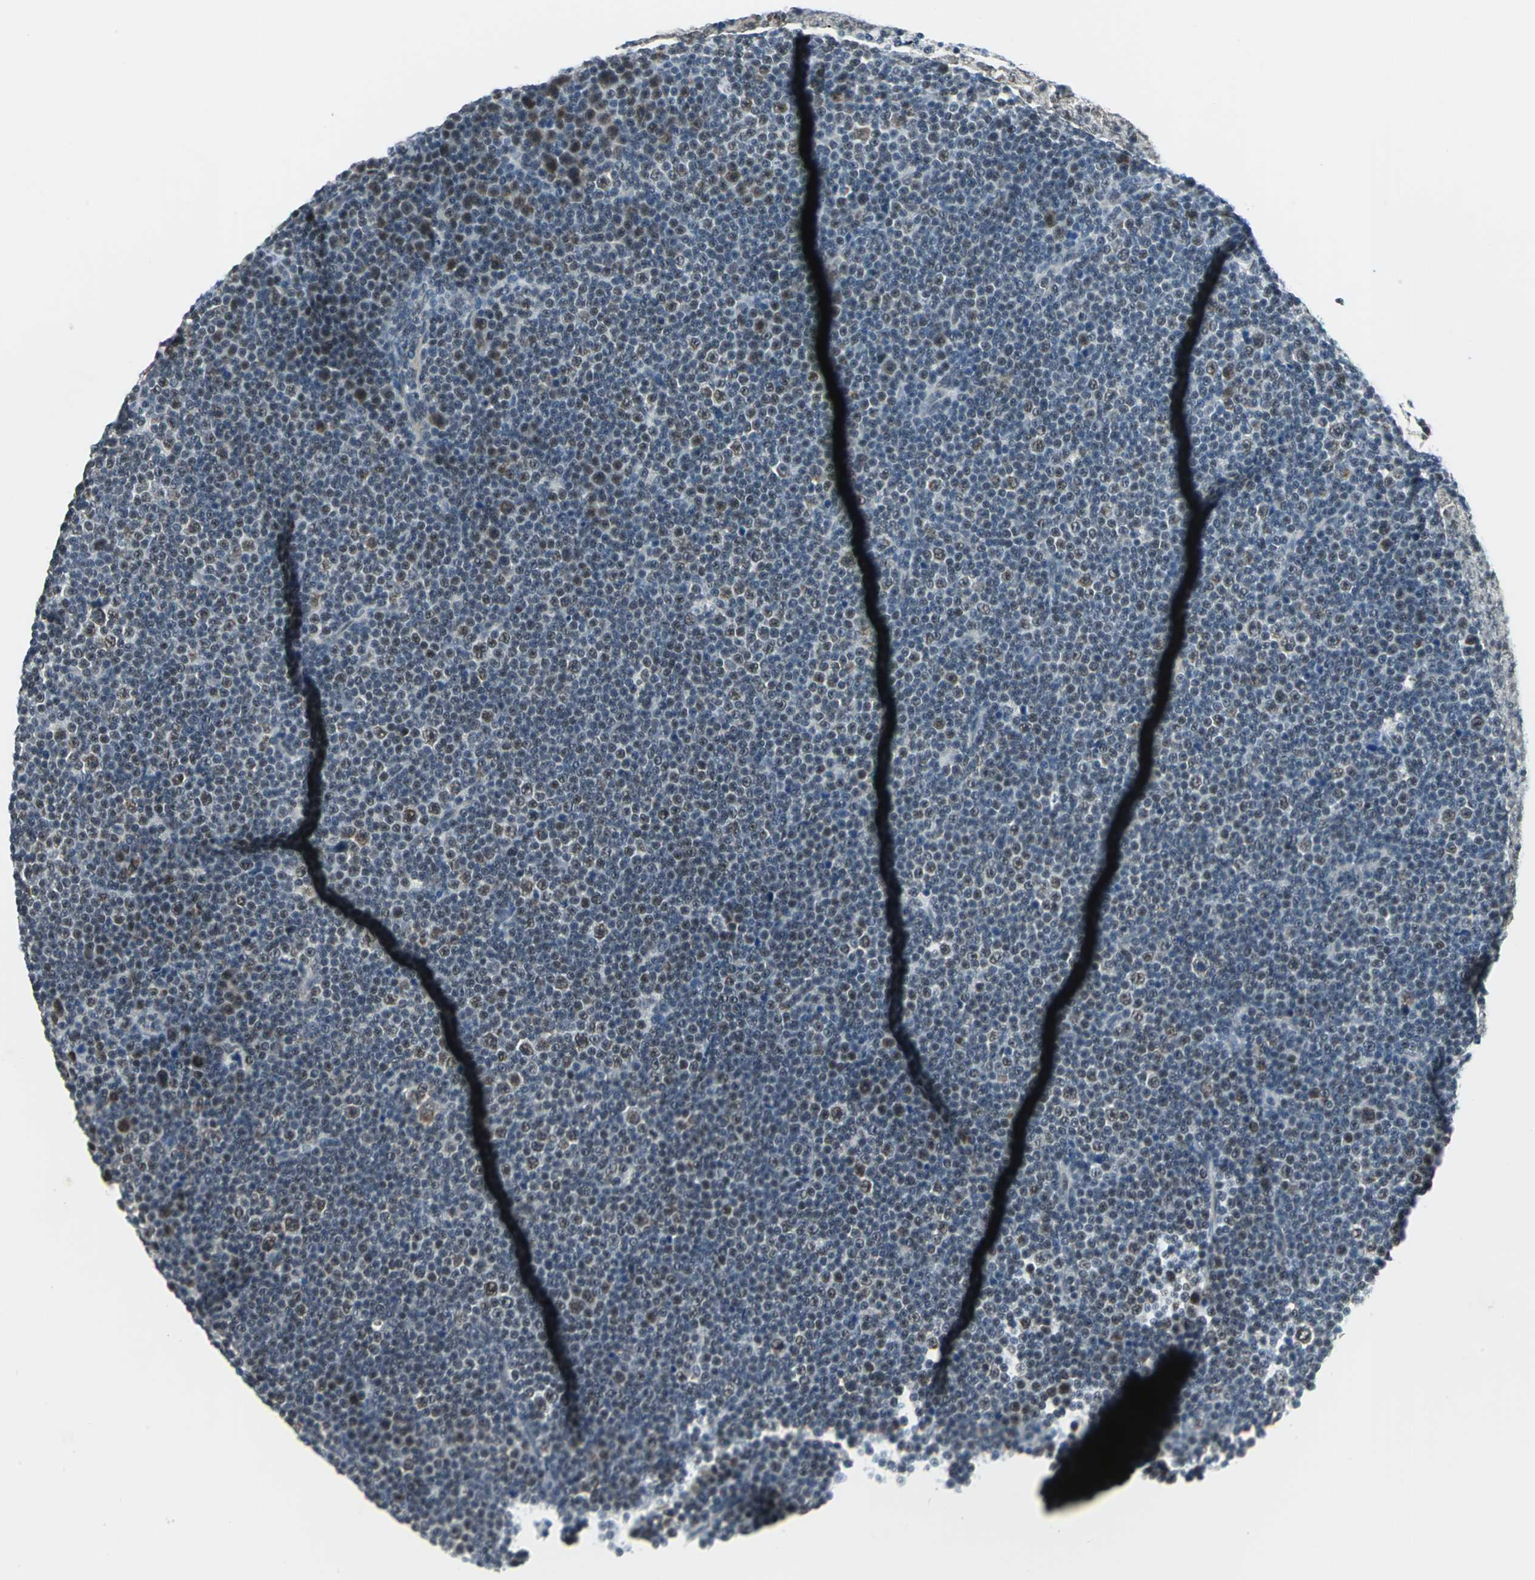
{"staining": {"intensity": "weak", "quantity": "25%-75%", "location": "cytoplasmic/membranous,nuclear"}, "tissue": "lymphoma", "cell_type": "Tumor cells", "image_type": "cancer", "snomed": [{"axis": "morphology", "description": "Malignant lymphoma, non-Hodgkin's type, Low grade"}, {"axis": "topography", "description": "Lymph node"}], "caption": "Immunohistochemical staining of human malignant lymphoma, non-Hodgkin's type (low-grade) exhibits low levels of weak cytoplasmic/membranous and nuclear staining in about 25%-75% of tumor cells.", "gene": "MTA1", "patient": {"sex": "female", "age": 67}}